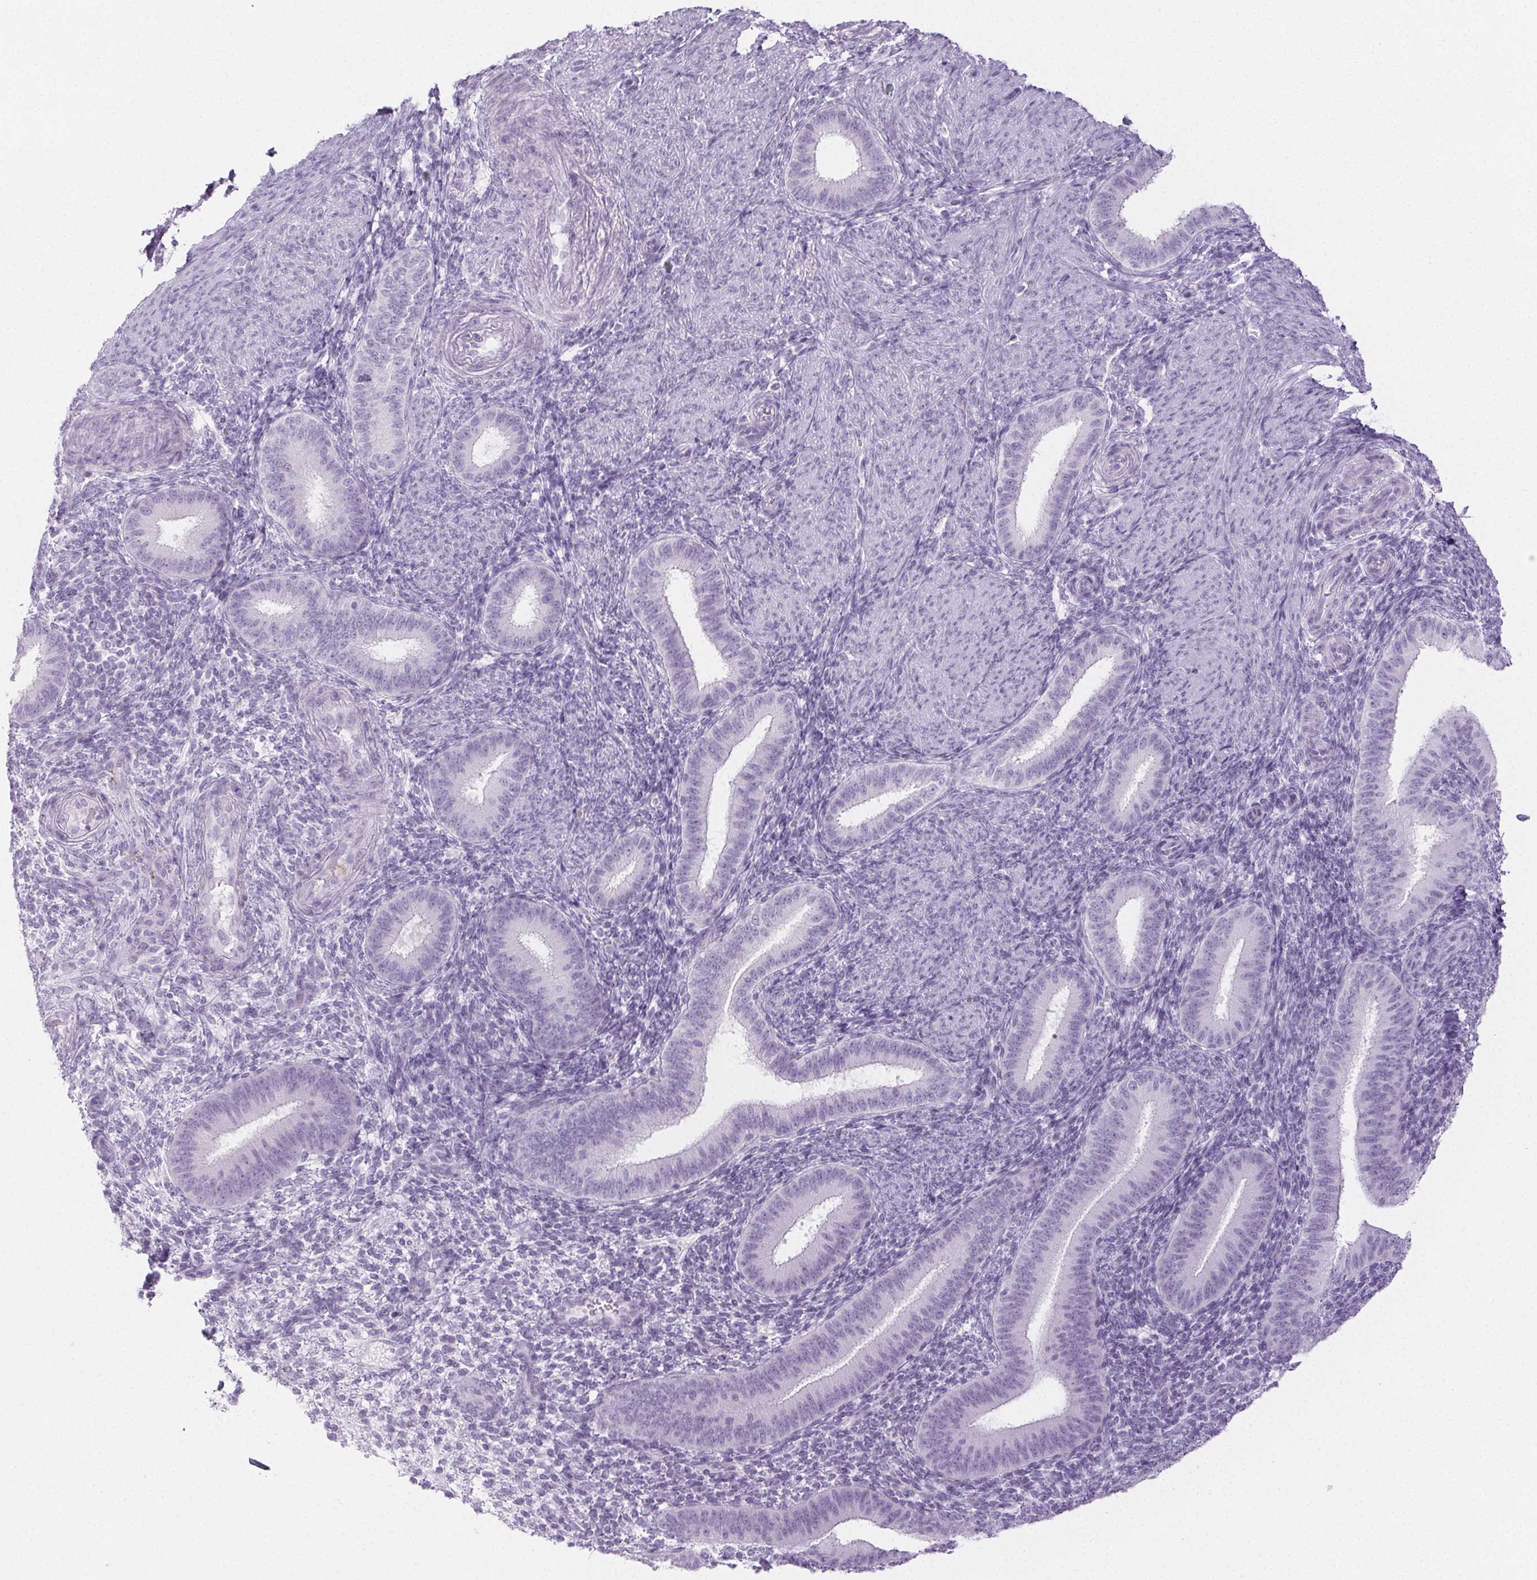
{"staining": {"intensity": "negative", "quantity": "none", "location": "none"}, "tissue": "endometrium", "cell_type": "Cells in endometrial stroma", "image_type": "normal", "snomed": [{"axis": "morphology", "description": "Normal tissue, NOS"}, {"axis": "topography", "description": "Endometrium"}], "caption": "Human endometrium stained for a protein using immunohistochemistry reveals no positivity in cells in endometrial stroma.", "gene": "PI3", "patient": {"sex": "female", "age": 39}}